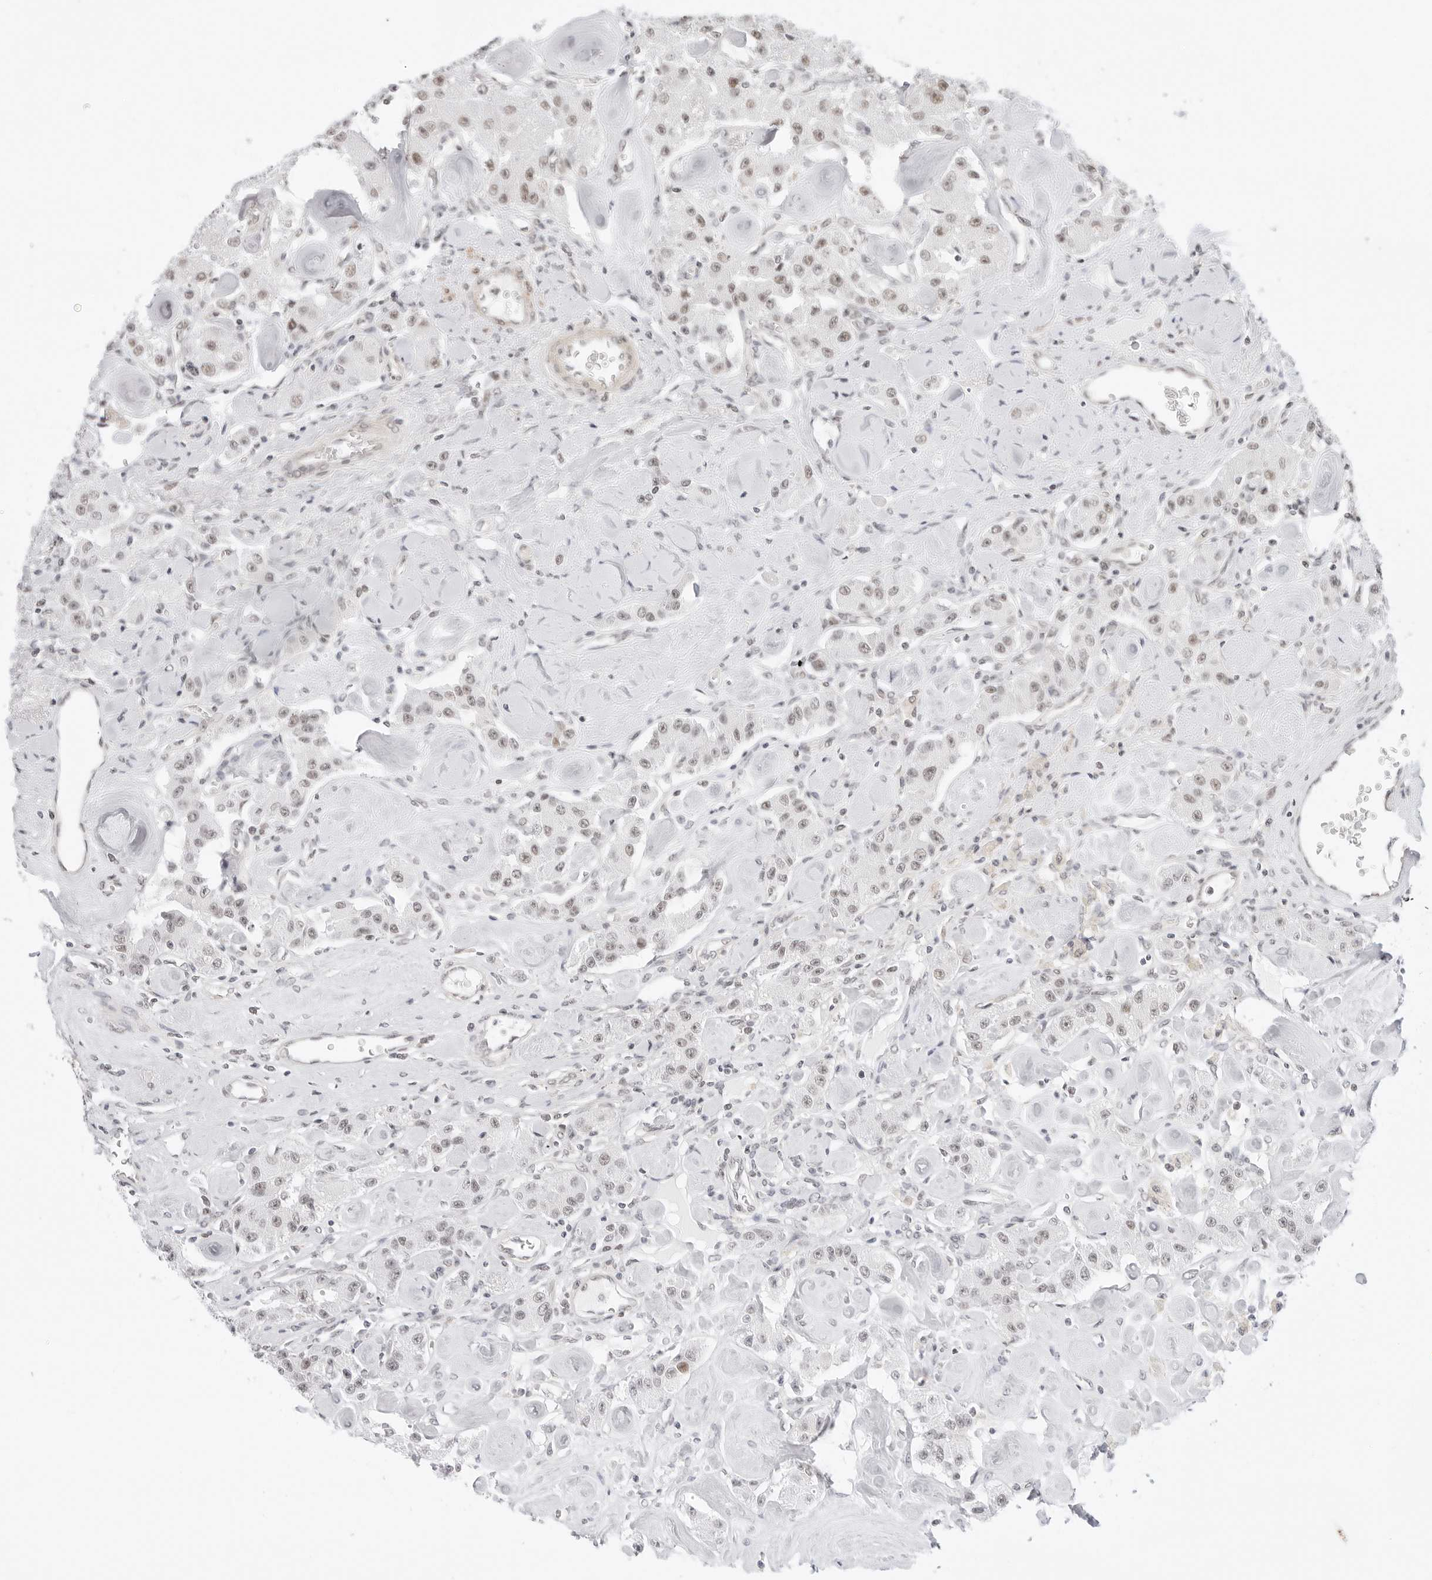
{"staining": {"intensity": "weak", "quantity": "25%-75%", "location": "nuclear"}, "tissue": "carcinoid", "cell_type": "Tumor cells", "image_type": "cancer", "snomed": [{"axis": "morphology", "description": "Carcinoid, malignant, NOS"}, {"axis": "topography", "description": "Pancreas"}], "caption": "Protein staining demonstrates weak nuclear expression in about 25%-75% of tumor cells in carcinoid.", "gene": "TCIM", "patient": {"sex": "male", "age": 41}}